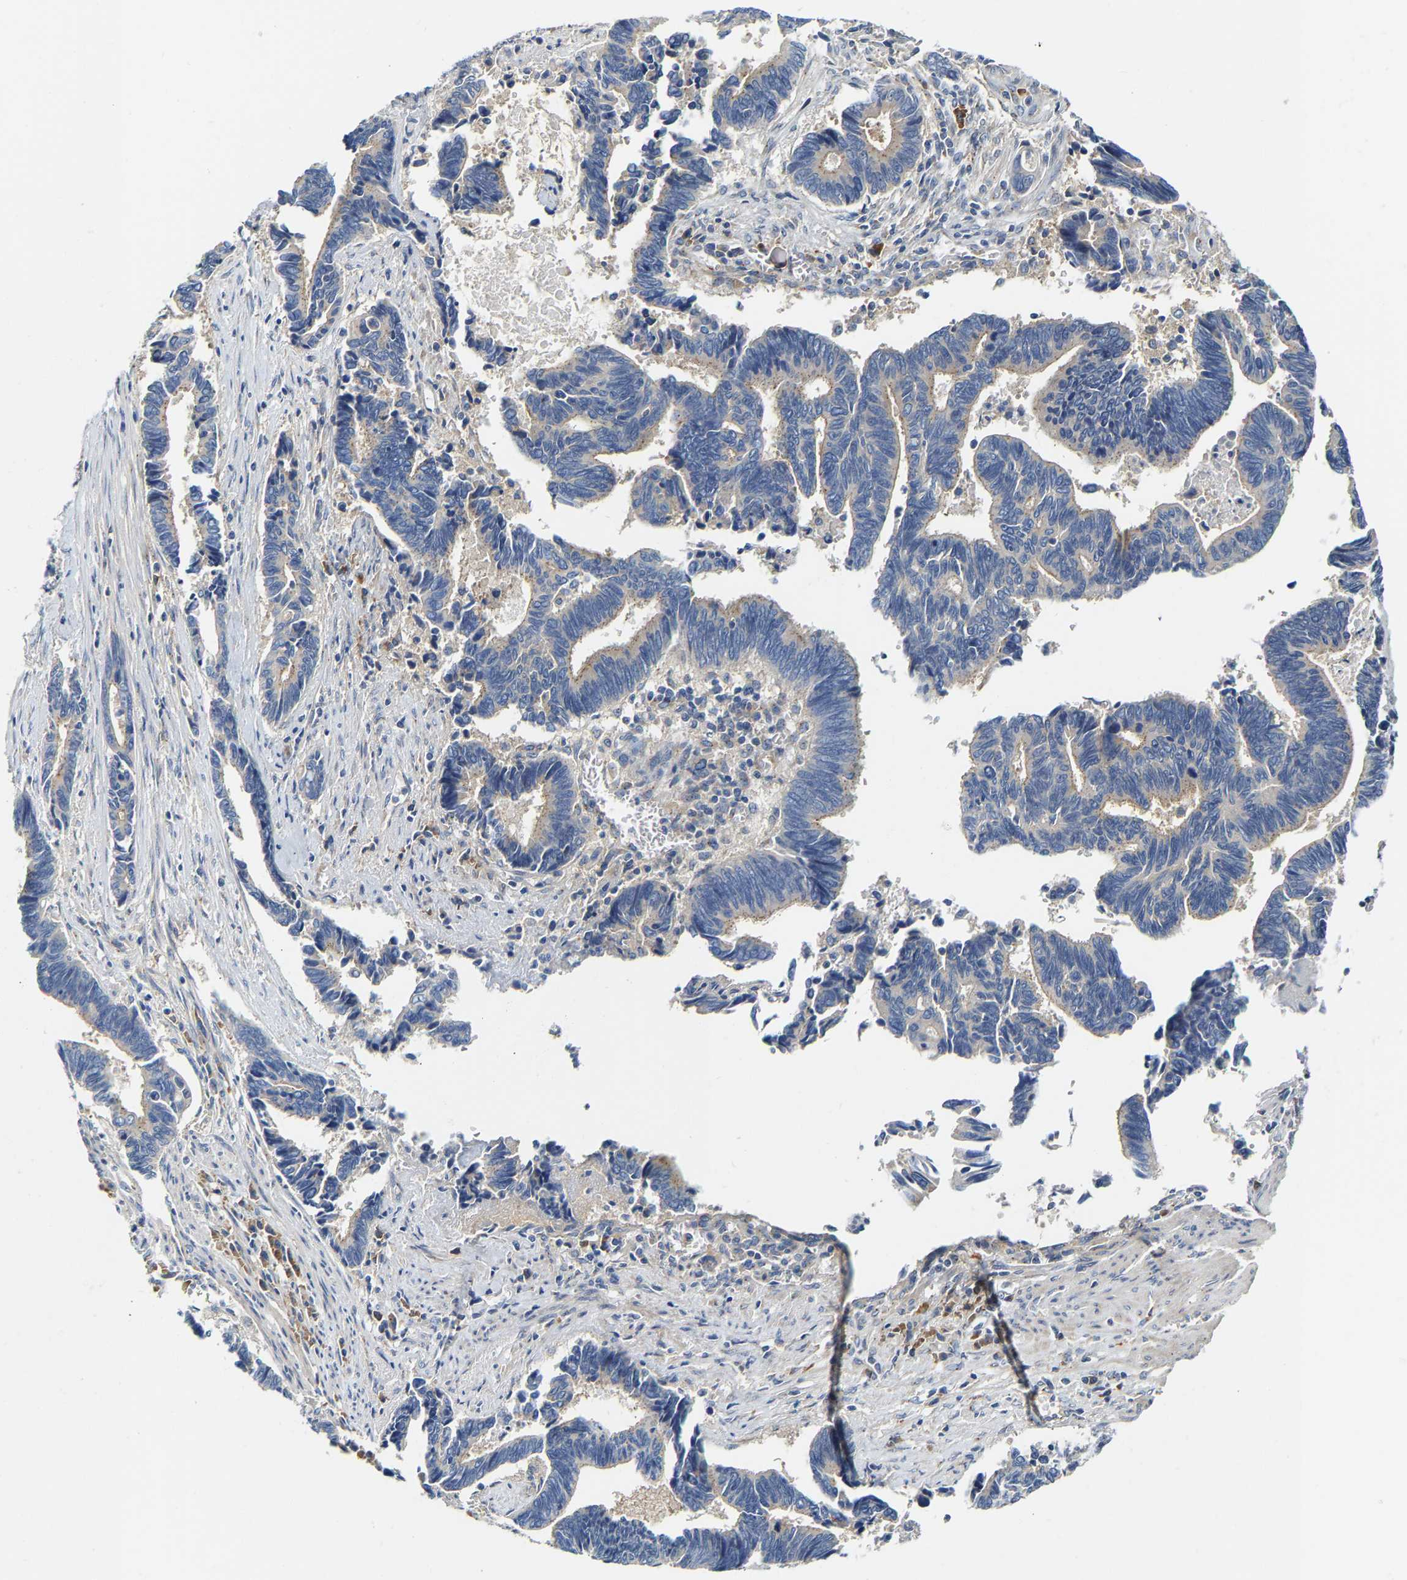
{"staining": {"intensity": "weak", "quantity": "<25%", "location": "cytoplasmic/membranous"}, "tissue": "pancreatic cancer", "cell_type": "Tumor cells", "image_type": "cancer", "snomed": [{"axis": "morphology", "description": "Adenocarcinoma, NOS"}, {"axis": "topography", "description": "Pancreas"}], "caption": "DAB (3,3'-diaminobenzidine) immunohistochemical staining of human pancreatic adenocarcinoma reveals no significant positivity in tumor cells.", "gene": "PCNT", "patient": {"sex": "female", "age": 70}}